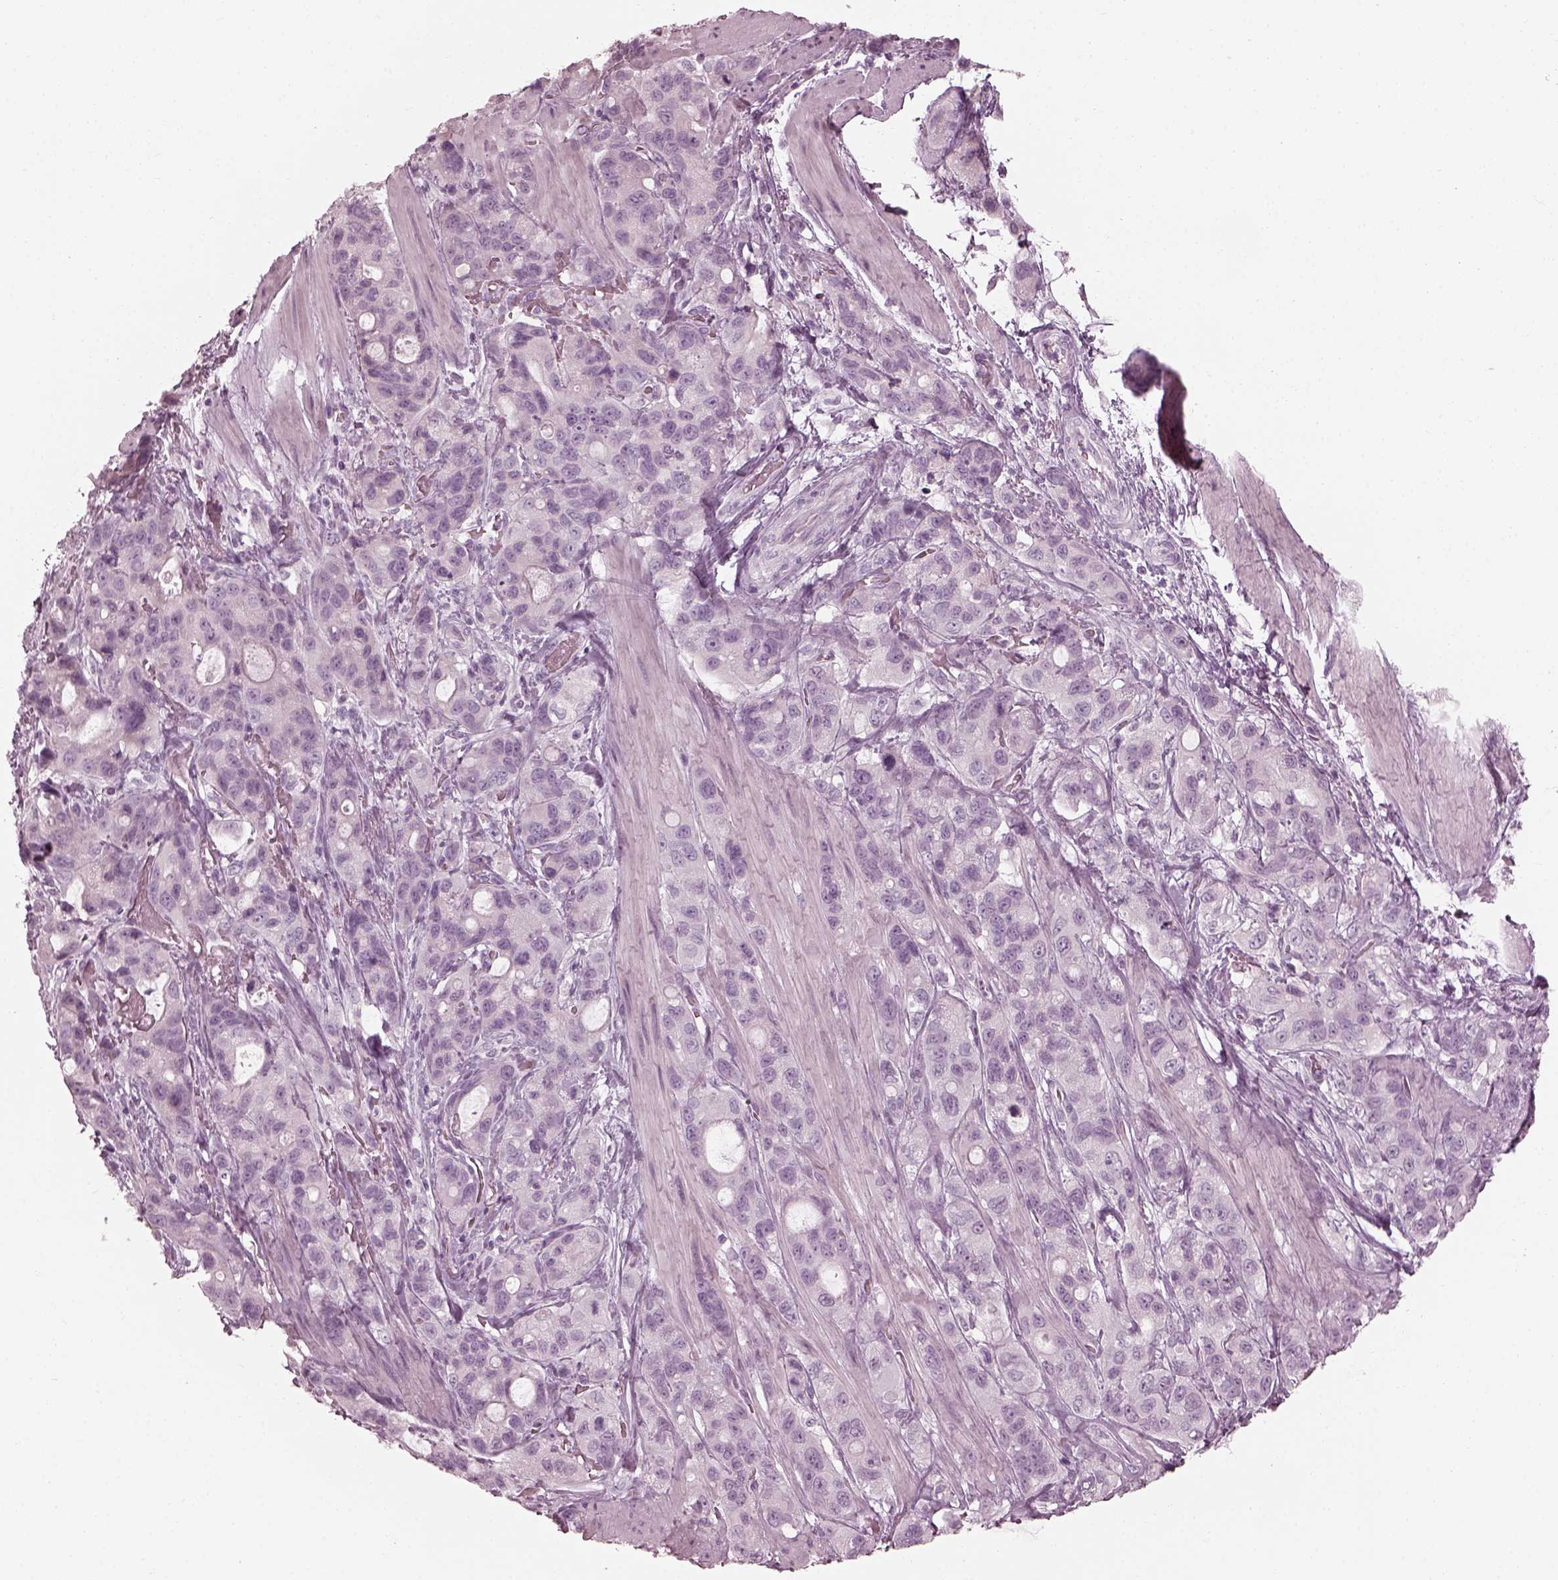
{"staining": {"intensity": "negative", "quantity": "none", "location": "none"}, "tissue": "stomach cancer", "cell_type": "Tumor cells", "image_type": "cancer", "snomed": [{"axis": "morphology", "description": "Adenocarcinoma, NOS"}, {"axis": "topography", "description": "Stomach"}], "caption": "IHC image of human stomach cancer stained for a protein (brown), which reveals no staining in tumor cells.", "gene": "SAXO2", "patient": {"sex": "male", "age": 63}}